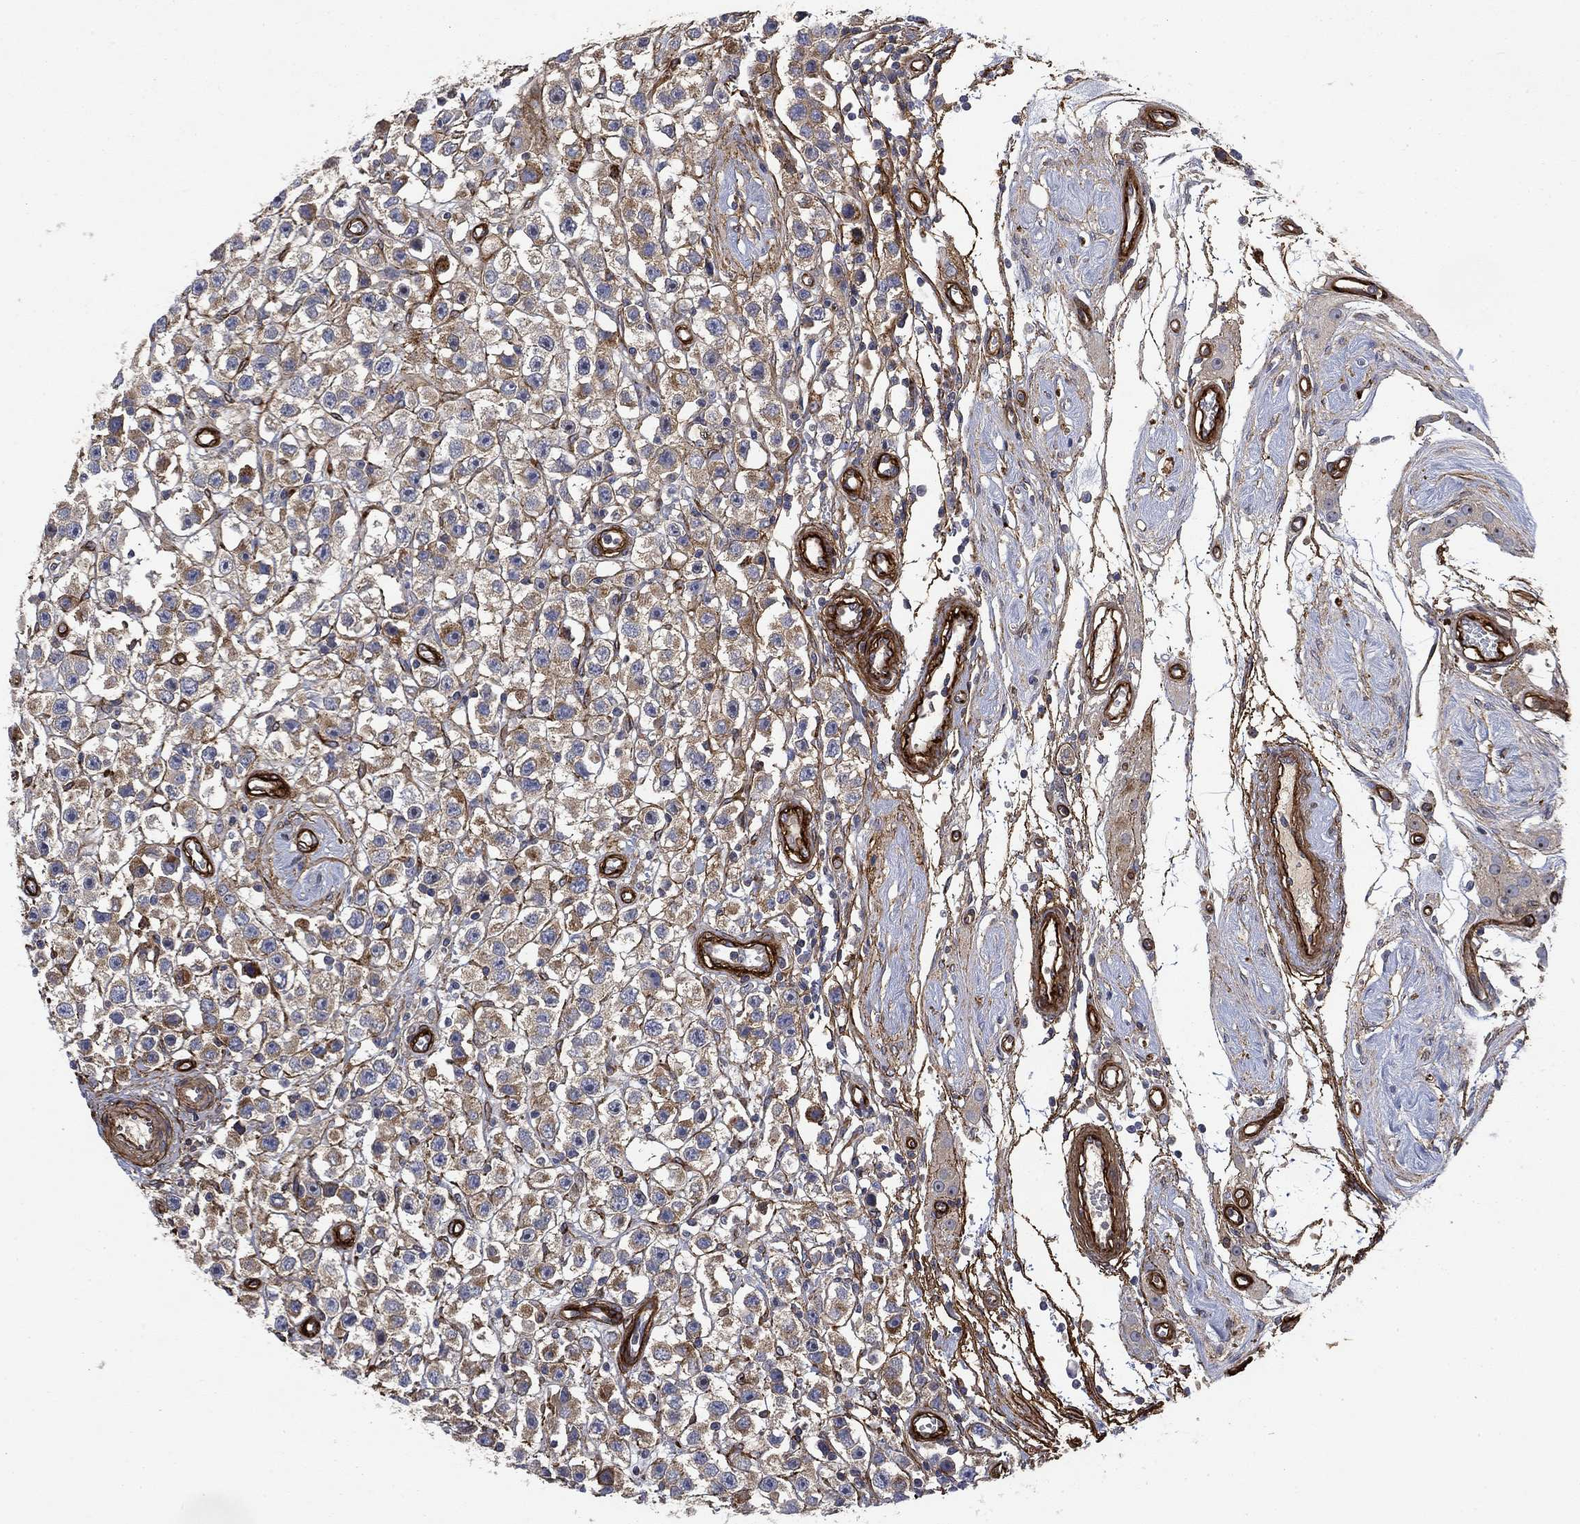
{"staining": {"intensity": "weak", "quantity": "<25%", "location": "cytoplasmic/membranous"}, "tissue": "testis cancer", "cell_type": "Tumor cells", "image_type": "cancer", "snomed": [{"axis": "morphology", "description": "Seminoma, NOS"}, {"axis": "topography", "description": "Testis"}], "caption": "Tumor cells show no significant protein positivity in seminoma (testis).", "gene": "COL4A2", "patient": {"sex": "male", "age": 45}}